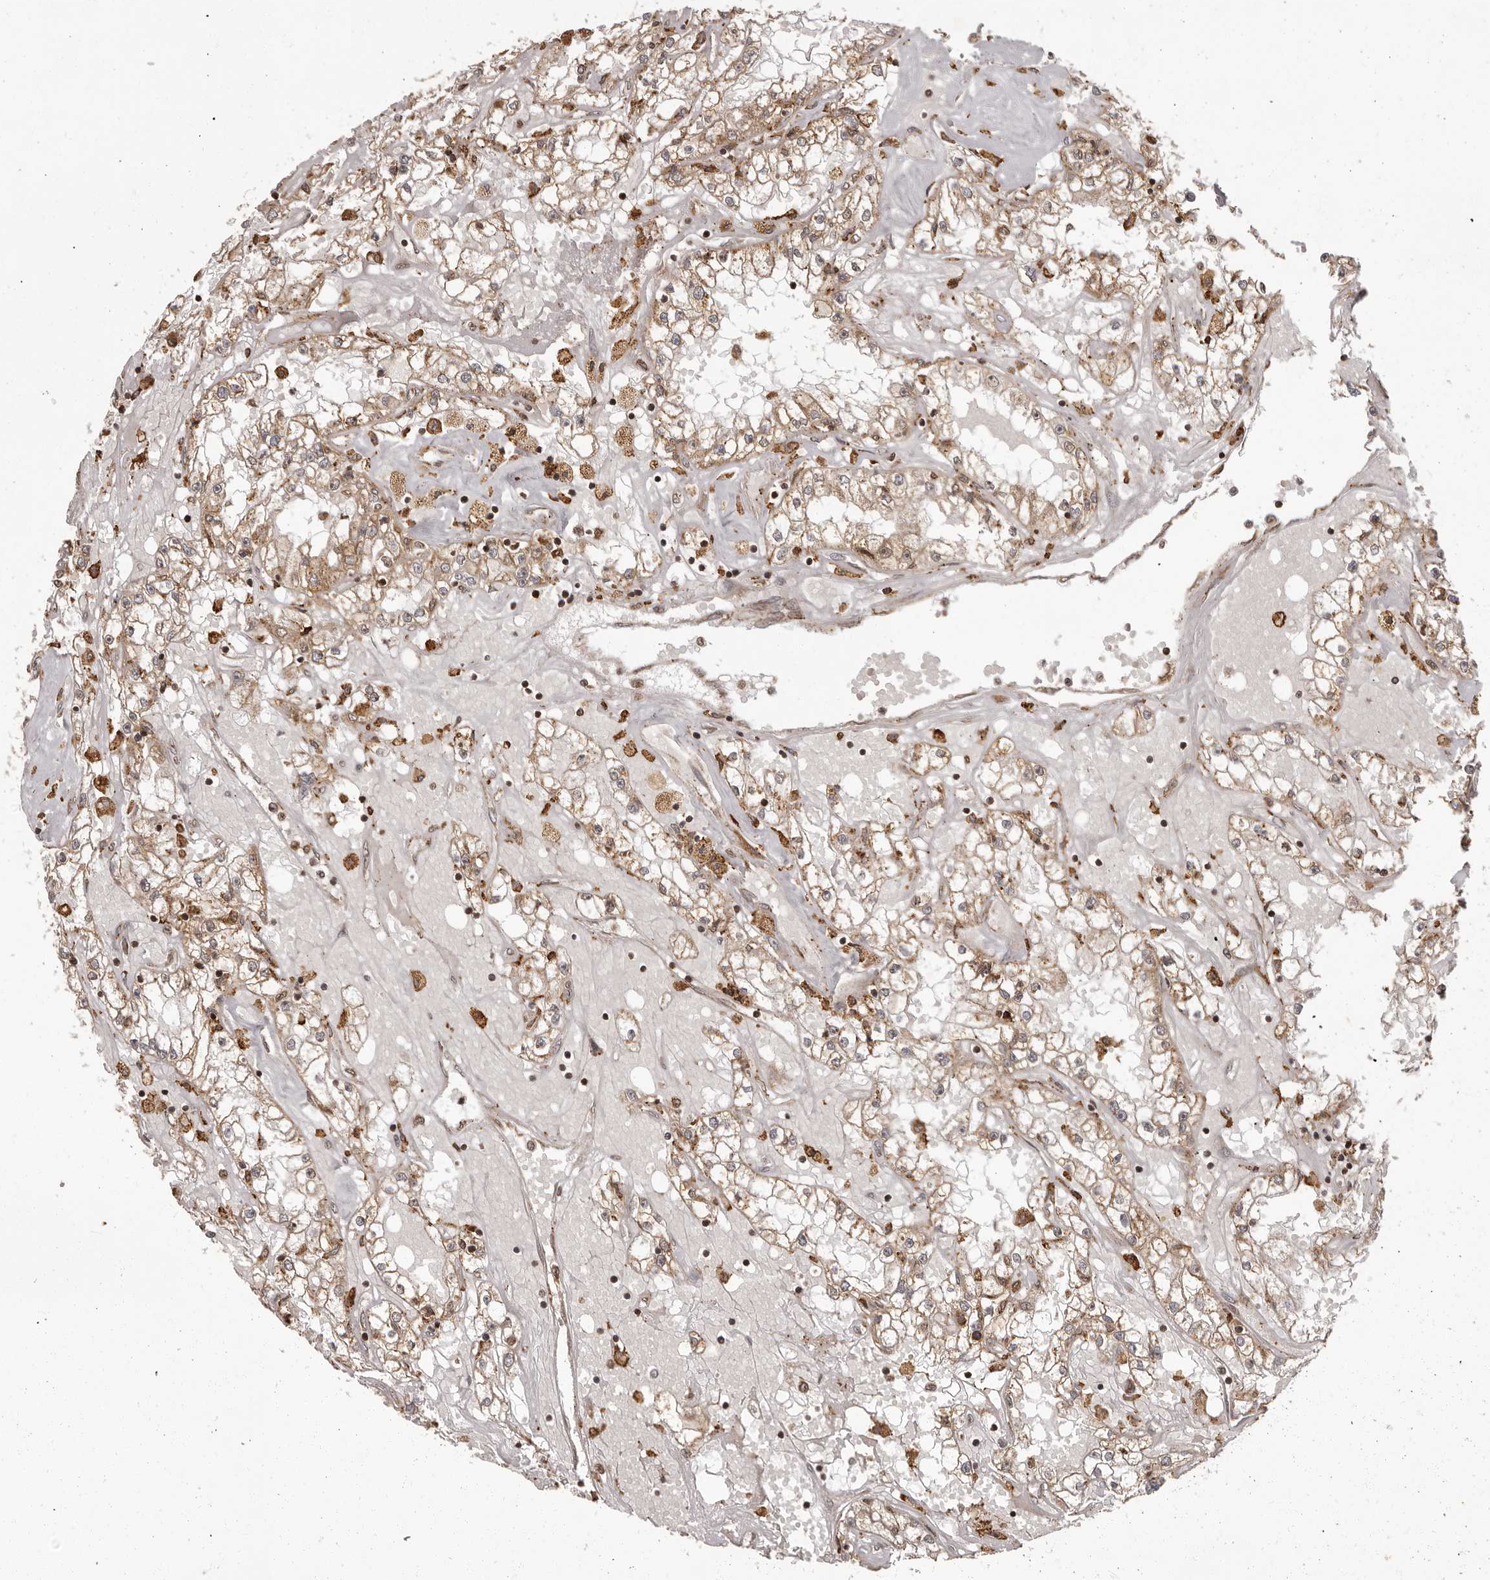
{"staining": {"intensity": "weak", "quantity": ">75%", "location": "cytoplasmic/membranous"}, "tissue": "renal cancer", "cell_type": "Tumor cells", "image_type": "cancer", "snomed": [{"axis": "morphology", "description": "Adenocarcinoma, NOS"}, {"axis": "topography", "description": "Kidney"}], "caption": "The micrograph exhibits immunohistochemical staining of adenocarcinoma (renal). There is weak cytoplasmic/membranous staining is appreciated in approximately >75% of tumor cells.", "gene": "IL32", "patient": {"sex": "male", "age": 56}}